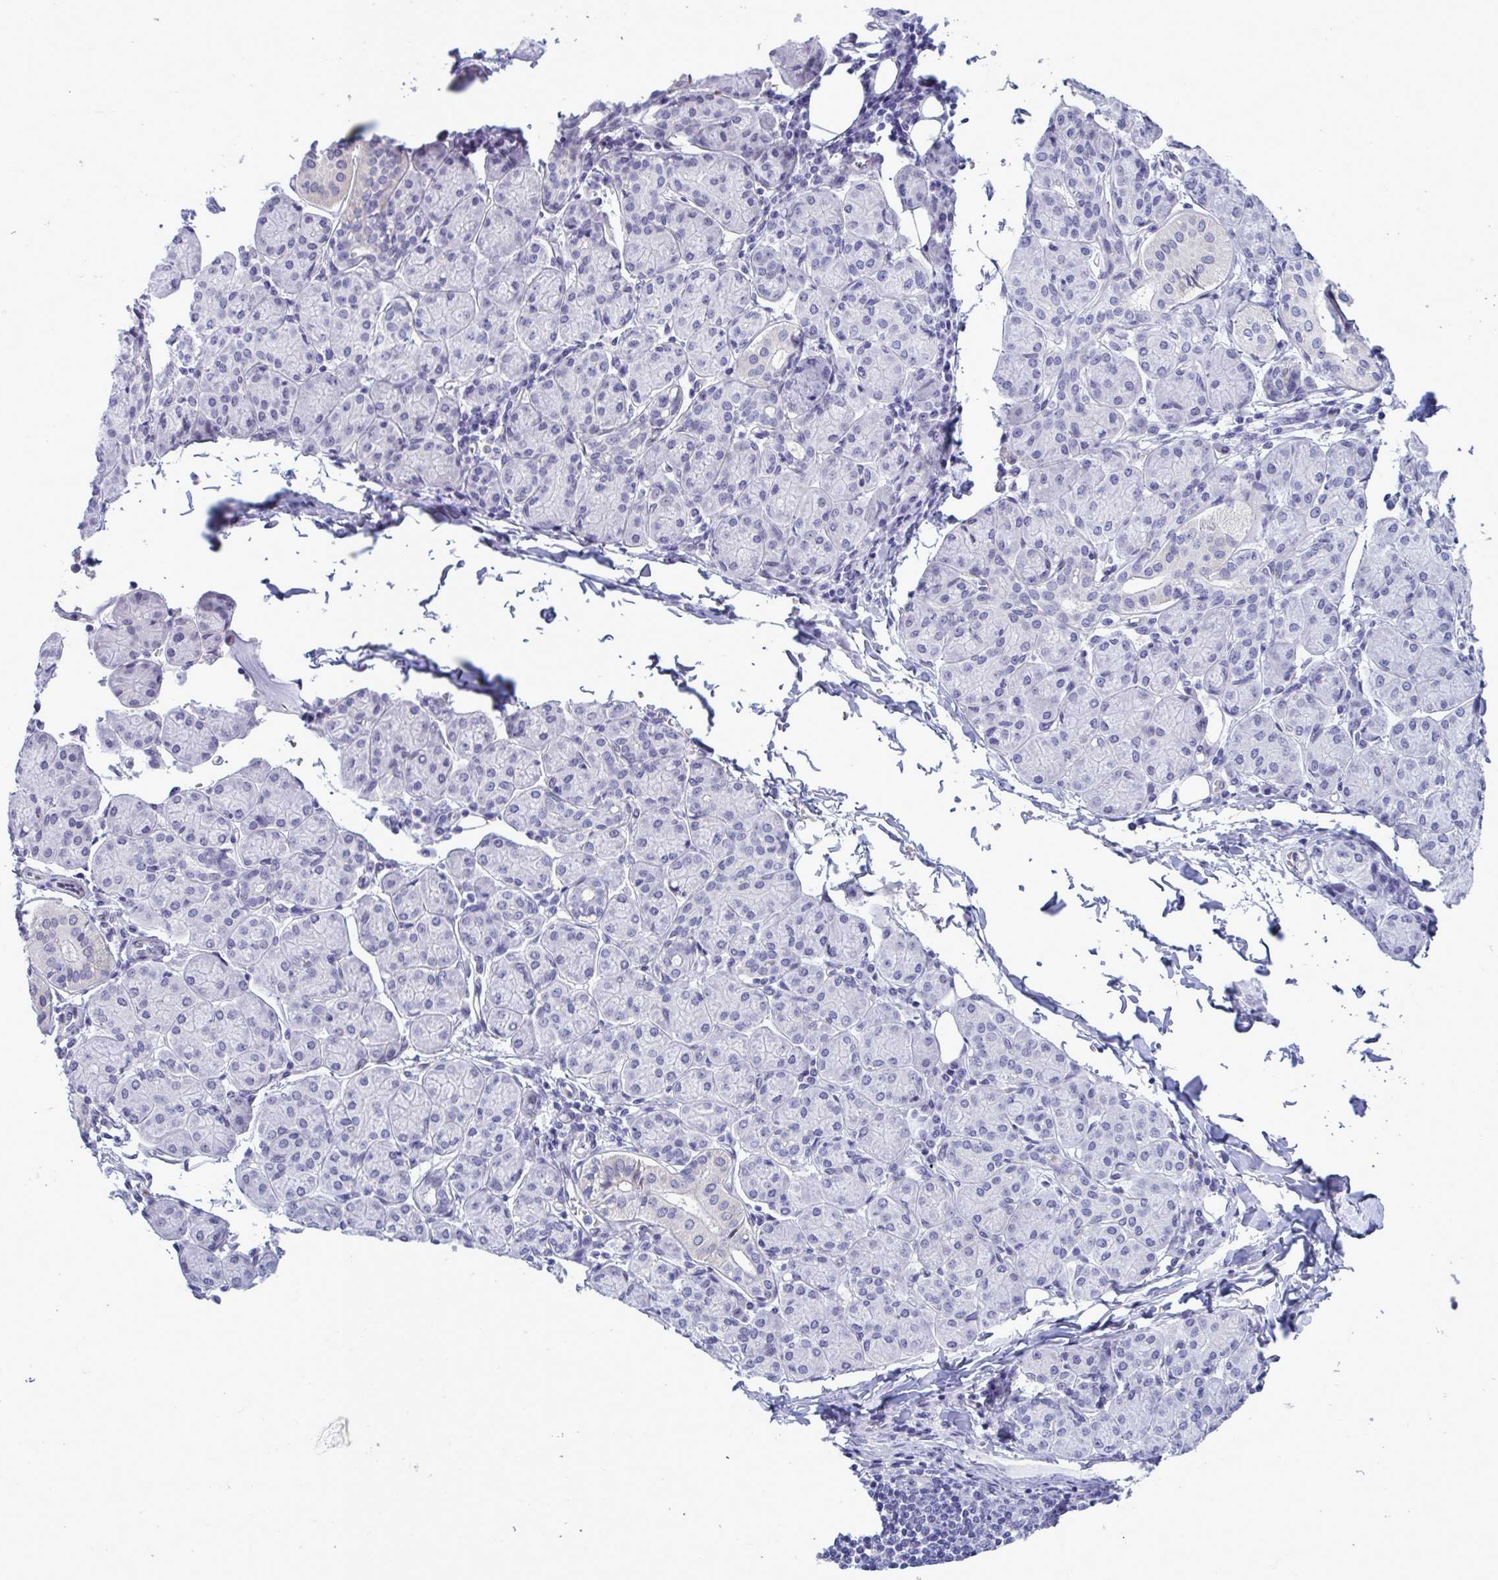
{"staining": {"intensity": "negative", "quantity": "none", "location": "none"}, "tissue": "salivary gland", "cell_type": "Glandular cells", "image_type": "normal", "snomed": [{"axis": "morphology", "description": "Normal tissue, NOS"}, {"axis": "morphology", "description": "Inflammation, NOS"}, {"axis": "topography", "description": "Lymph node"}, {"axis": "topography", "description": "Salivary gland"}], "caption": "Immunohistochemical staining of normal salivary gland displays no significant staining in glandular cells.", "gene": "MFSD4A", "patient": {"sex": "male", "age": 3}}